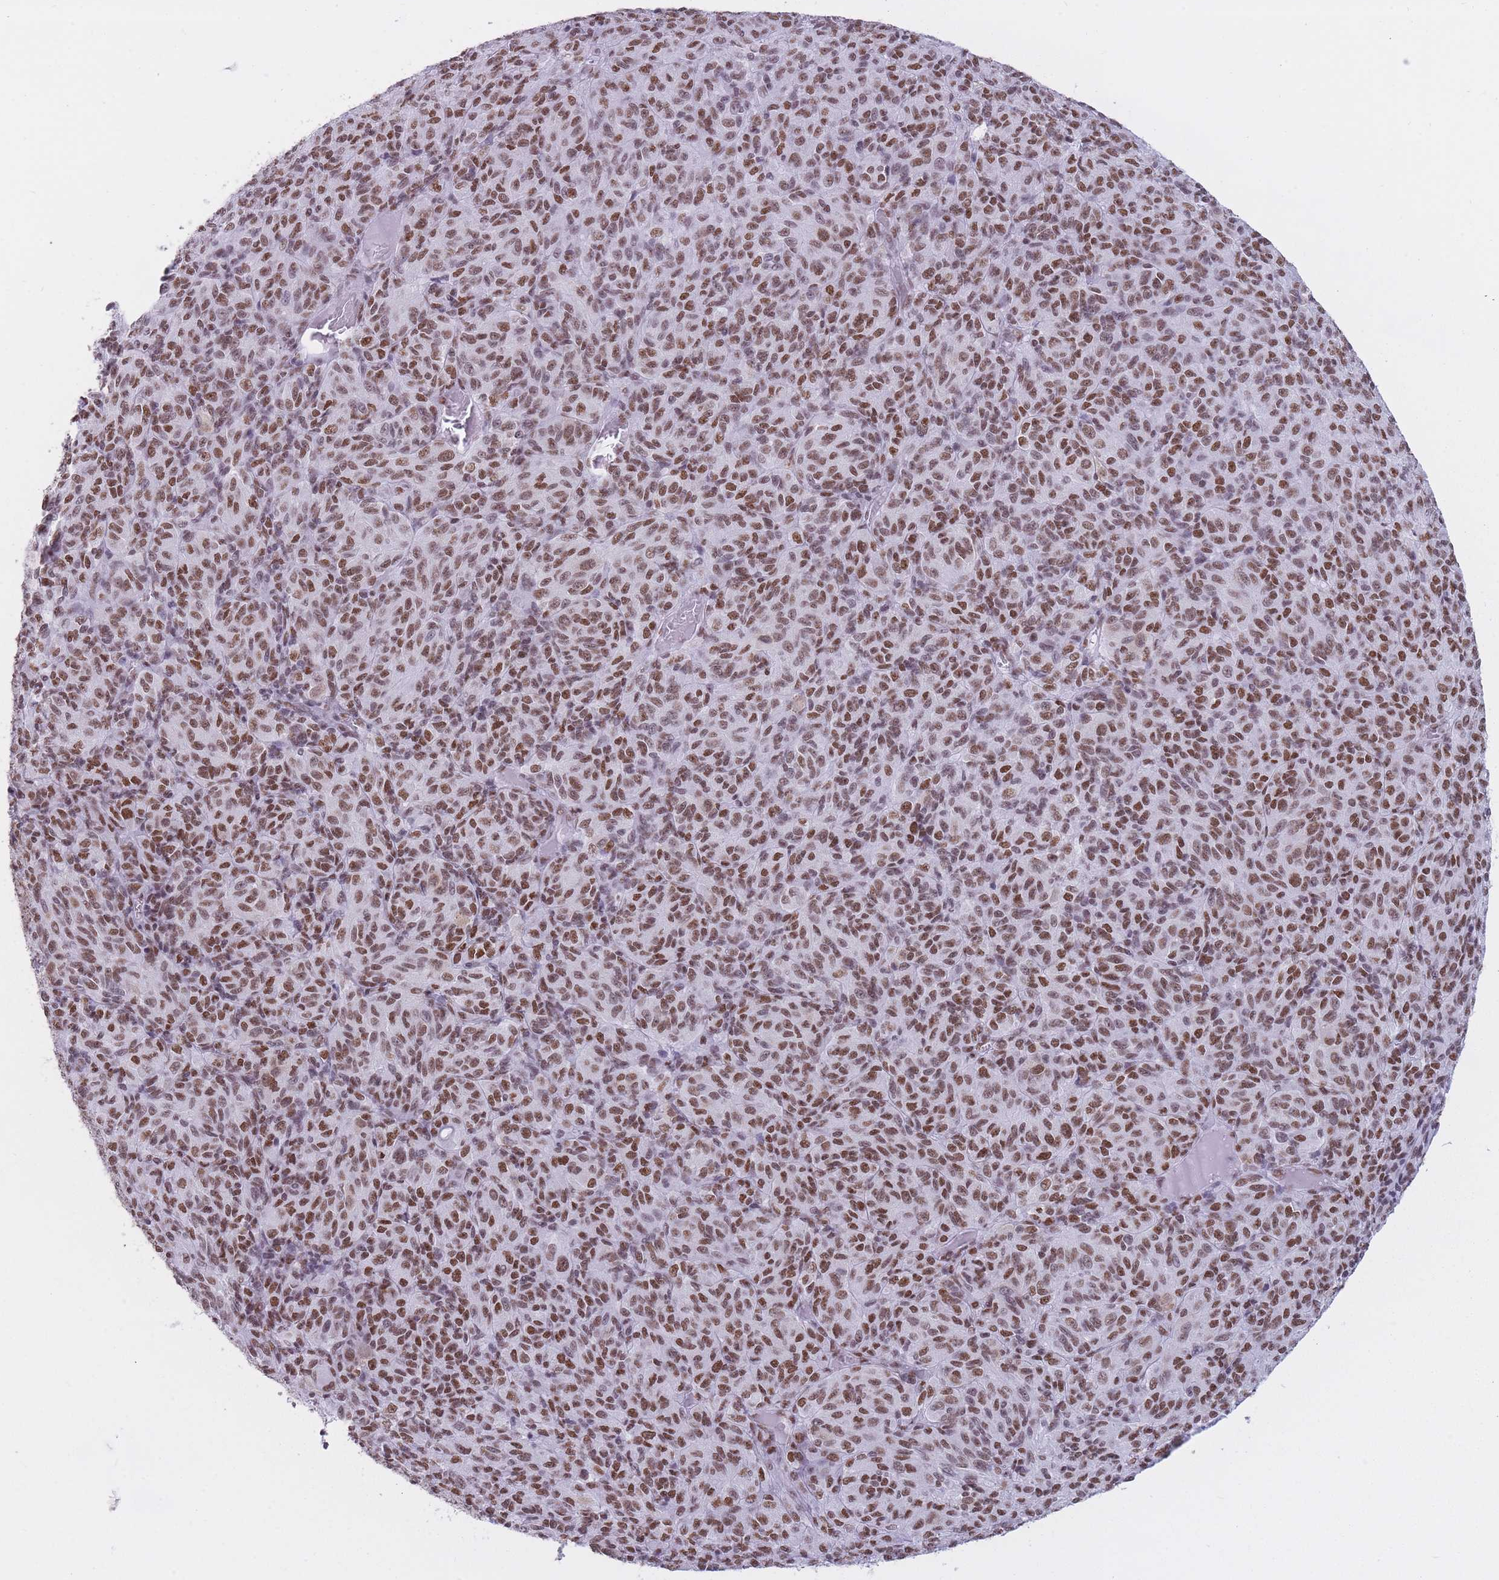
{"staining": {"intensity": "moderate", "quantity": ">75%", "location": "nuclear"}, "tissue": "melanoma", "cell_type": "Tumor cells", "image_type": "cancer", "snomed": [{"axis": "morphology", "description": "Malignant melanoma, Metastatic site"}, {"axis": "topography", "description": "Brain"}], "caption": "A brown stain labels moderate nuclear staining of a protein in human malignant melanoma (metastatic site) tumor cells. Immunohistochemistry stains the protein in brown and the nuclei are stained blue.", "gene": "HNRNPUL1", "patient": {"sex": "female", "age": 56}}